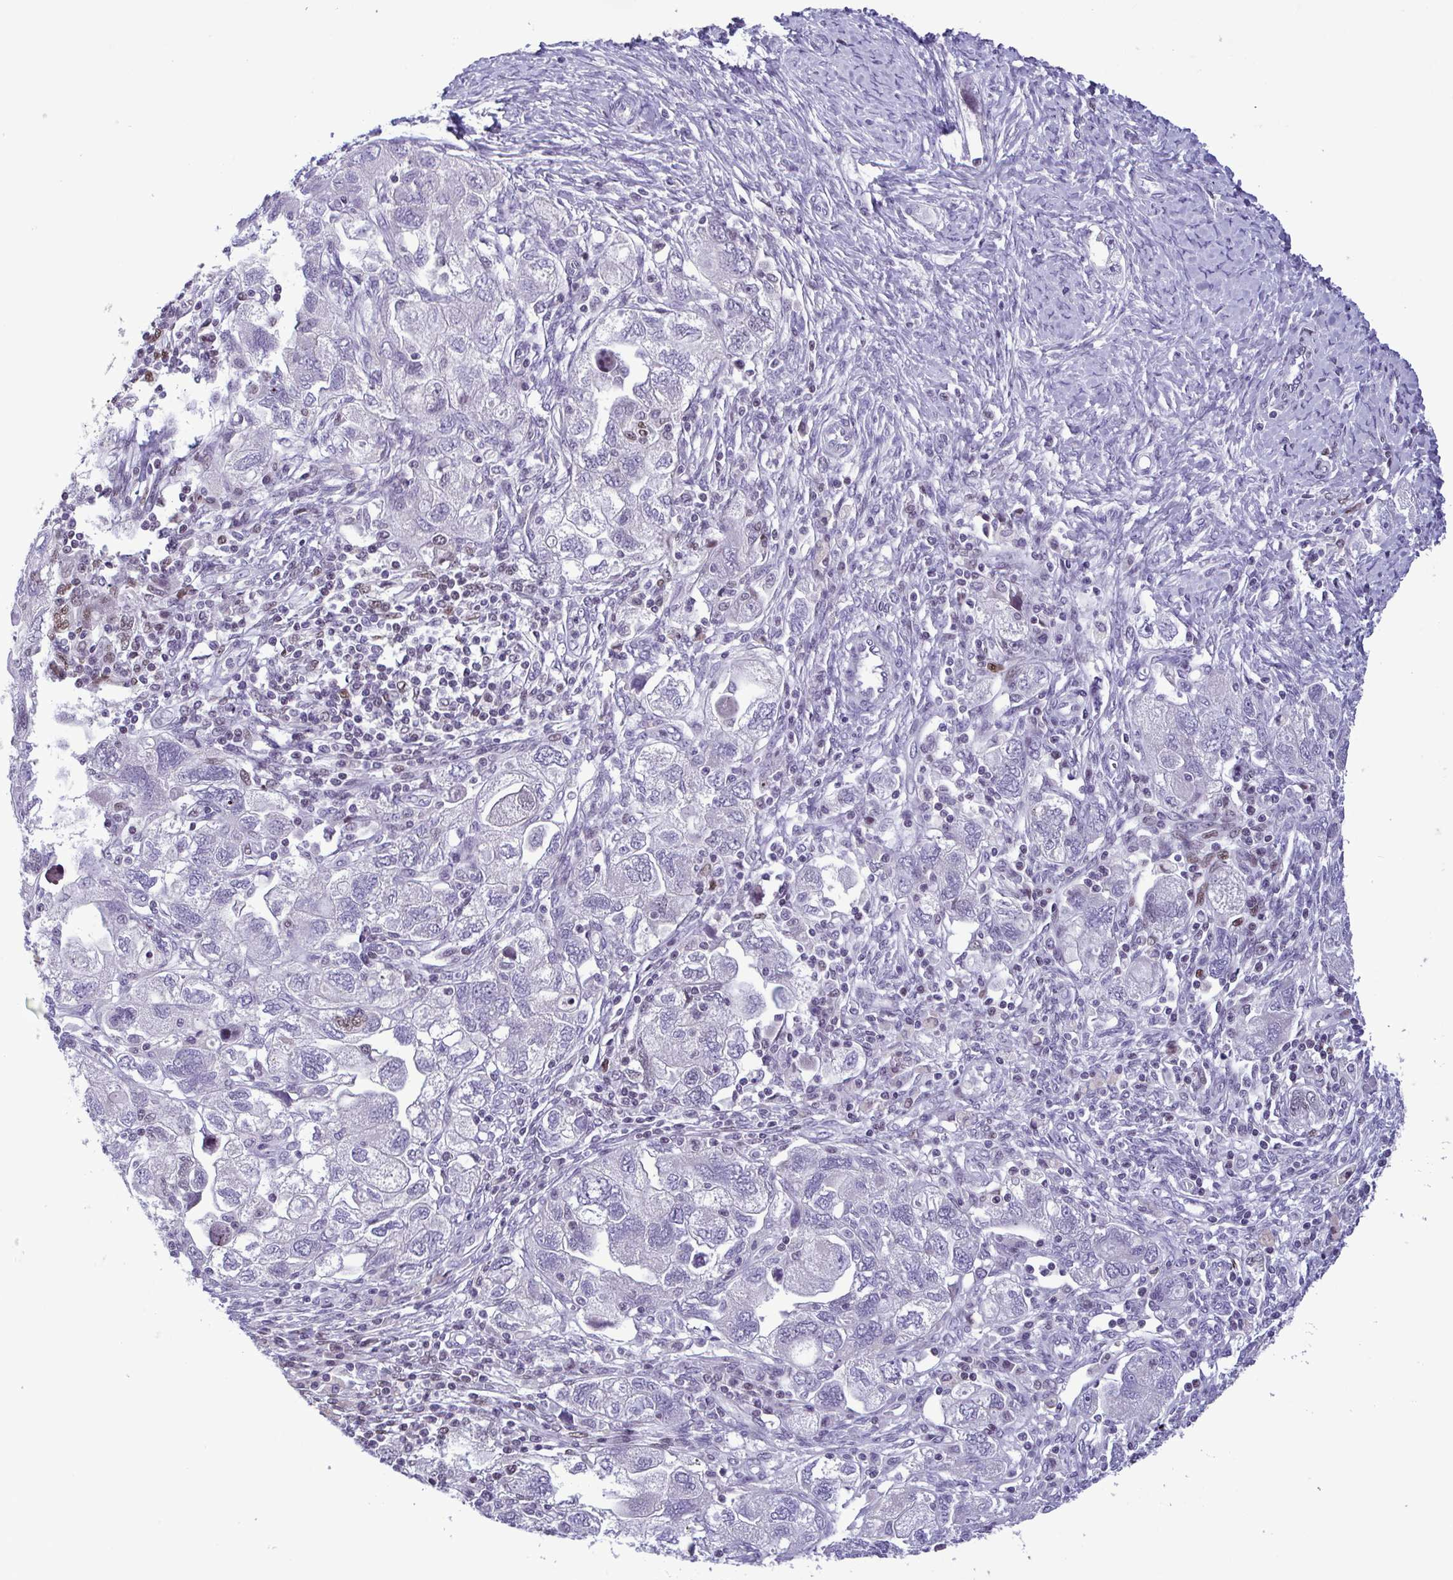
{"staining": {"intensity": "negative", "quantity": "none", "location": "none"}, "tissue": "ovarian cancer", "cell_type": "Tumor cells", "image_type": "cancer", "snomed": [{"axis": "morphology", "description": "Carcinoma, NOS"}, {"axis": "morphology", "description": "Cystadenocarcinoma, serous, NOS"}, {"axis": "topography", "description": "Ovary"}], "caption": "High magnification brightfield microscopy of ovarian cancer stained with DAB (brown) and counterstained with hematoxylin (blue): tumor cells show no significant positivity. (Immunohistochemistry (ihc), brightfield microscopy, high magnification).", "gene": "IRF1", "patient": {"sex": "female", "age": 69}}